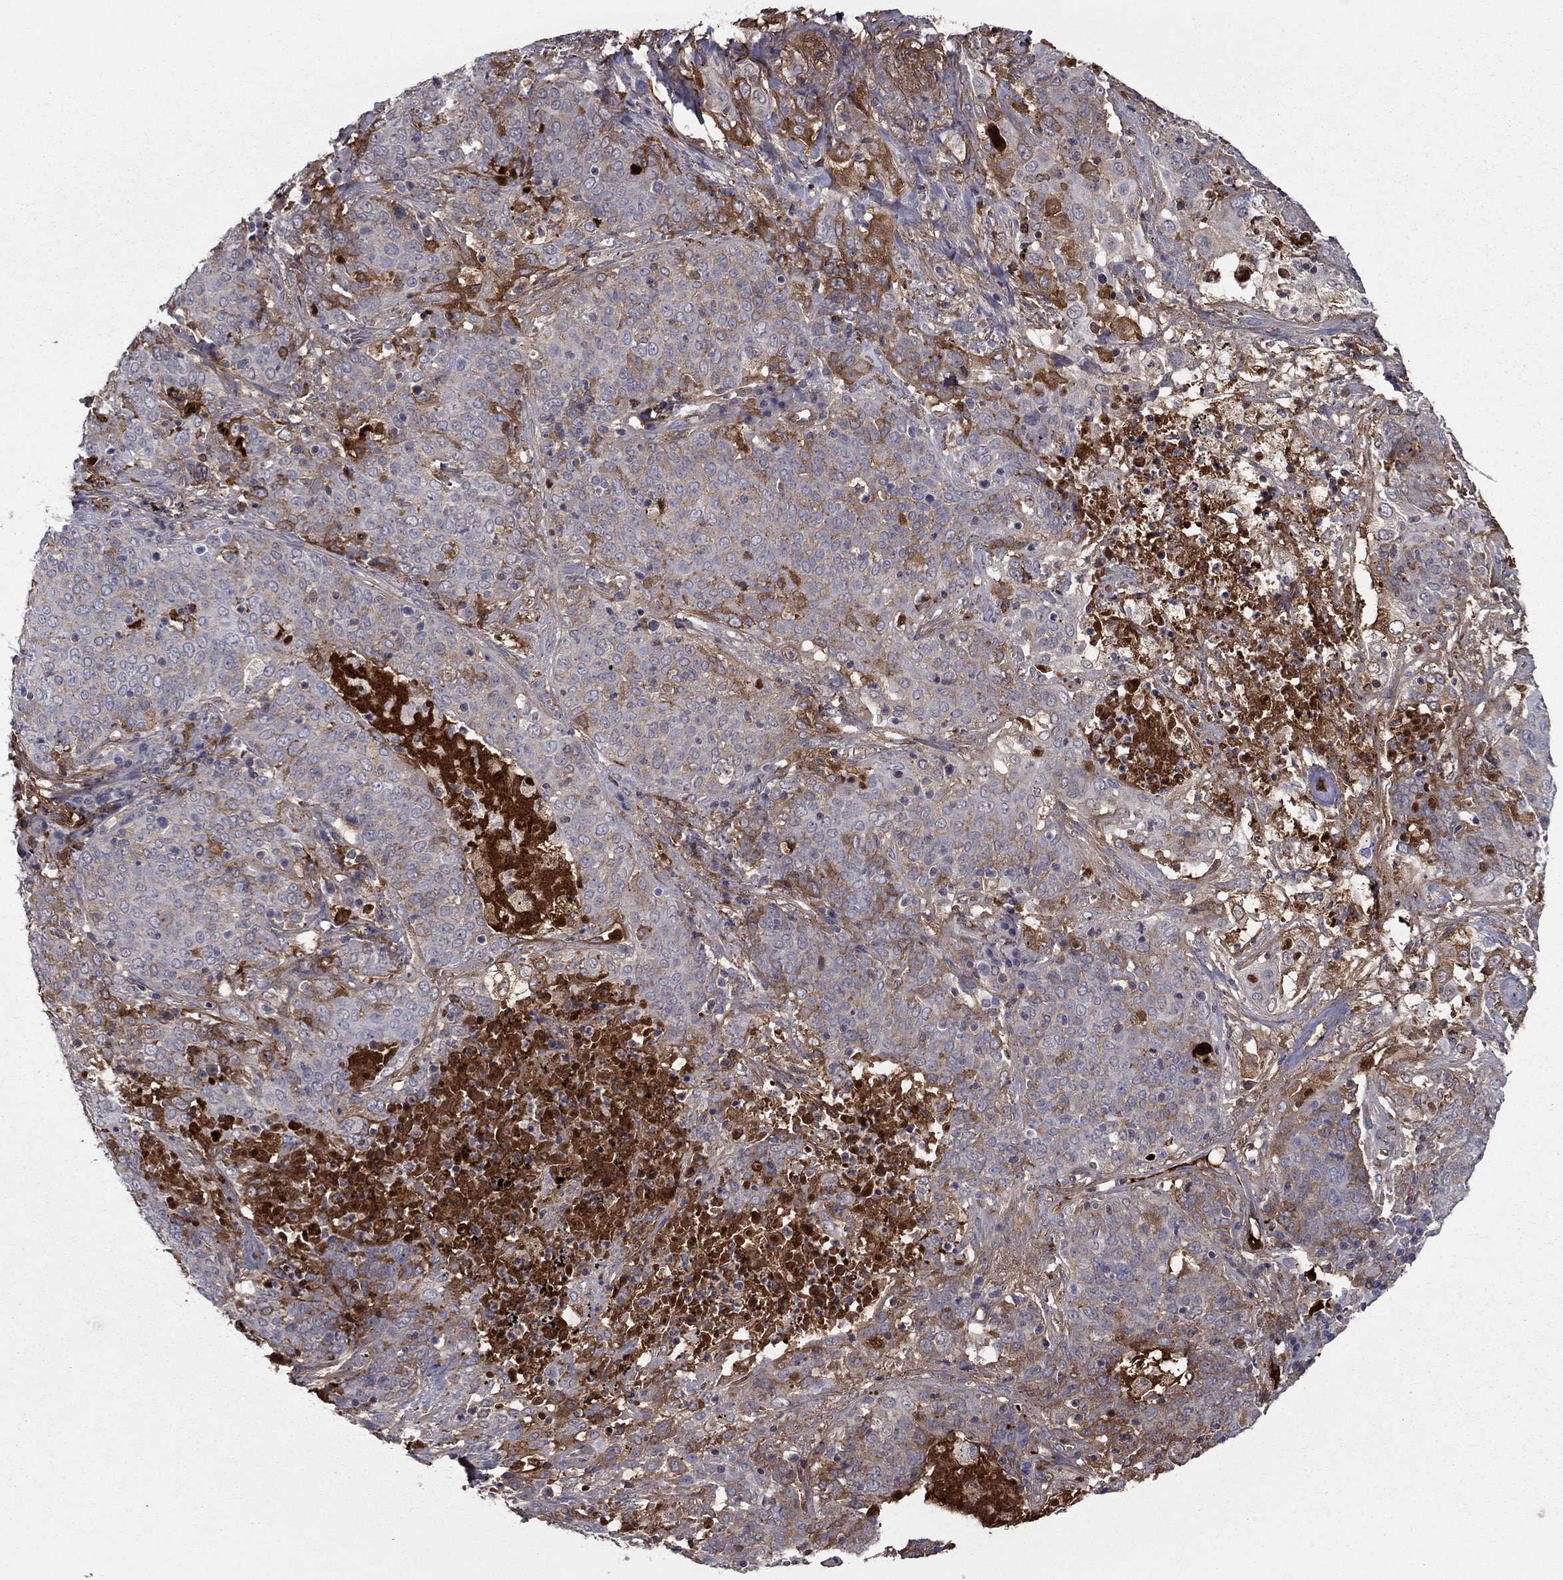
{"staining": {"intensity": "strong", "quantity": "<25%", "location": "cytoplasmic/membranous"}, "tissue": "lung cancer", "cell_type": "Tumor cells", "image_type": "cancer", "snomed": [{"axis": "morphology", "description": "Squamous cell carcinoma, NOS"}, {"axis": "topography", "description": "Lung"}], "caption": "Human lung squamous cell carcinoma stained with a protein marker reveals strong staining in tumor cells.", "gene": "HPX", "patient": {"sex": "male", "age": 82}}